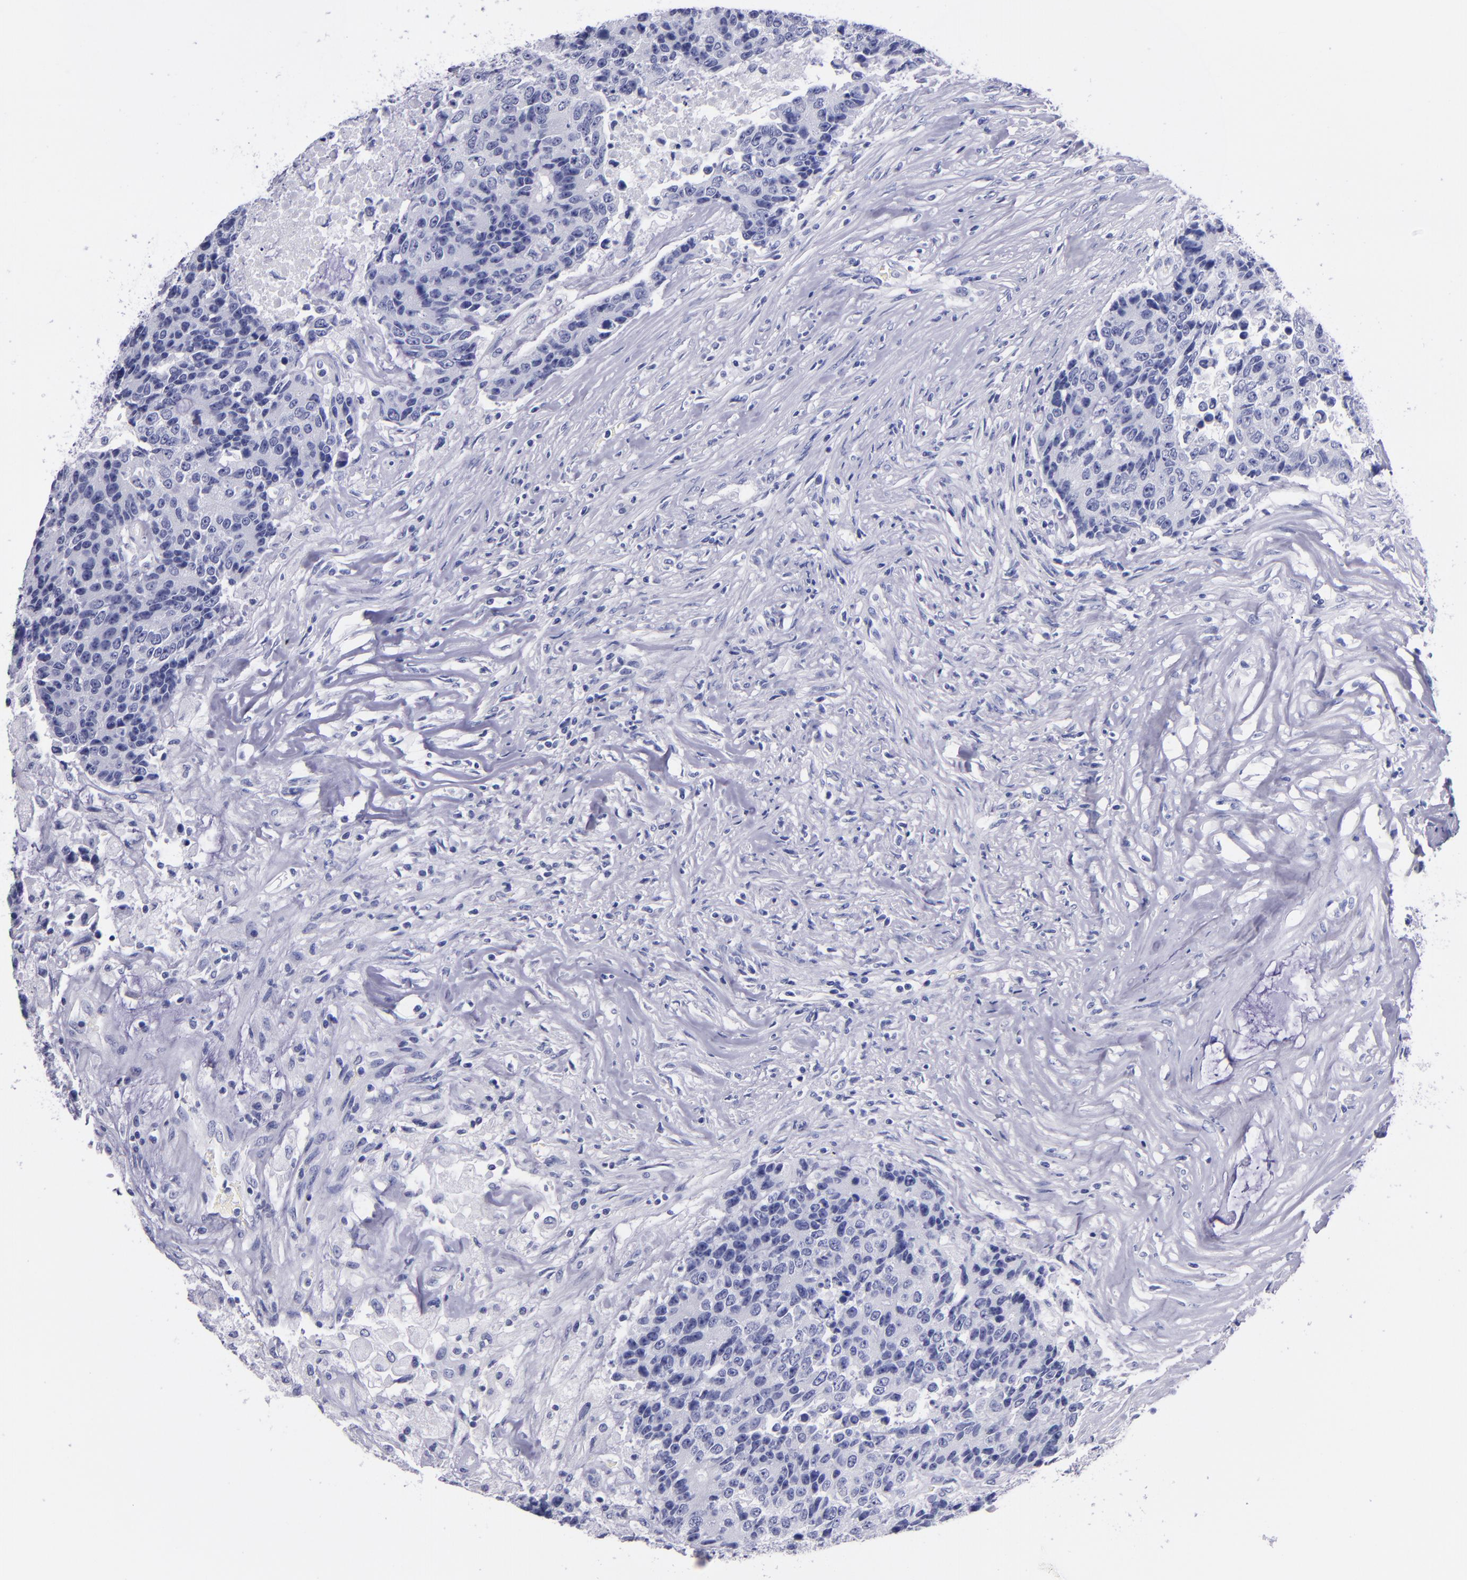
{"staining": {"intensity": "negative", "quantity": "none", "location": "none"}, "tissue": "colorectal cancer", "cell_type": "Tumor cells", "image_type": "cancer", "snomed": [{"axis": "morphology", "description": "Adenocarcinoma, NOS"}, {"axis": "topography", "description": "Colon"}], "caption": "DAB (3,3'-diaminobenzidine) immunohistochemical staining of colorectal cancer (adenocarcinoma) displays no significant expression in tumor cells.", "gene": "SV2A", "patient": {"sex": "female", "age": 86}}